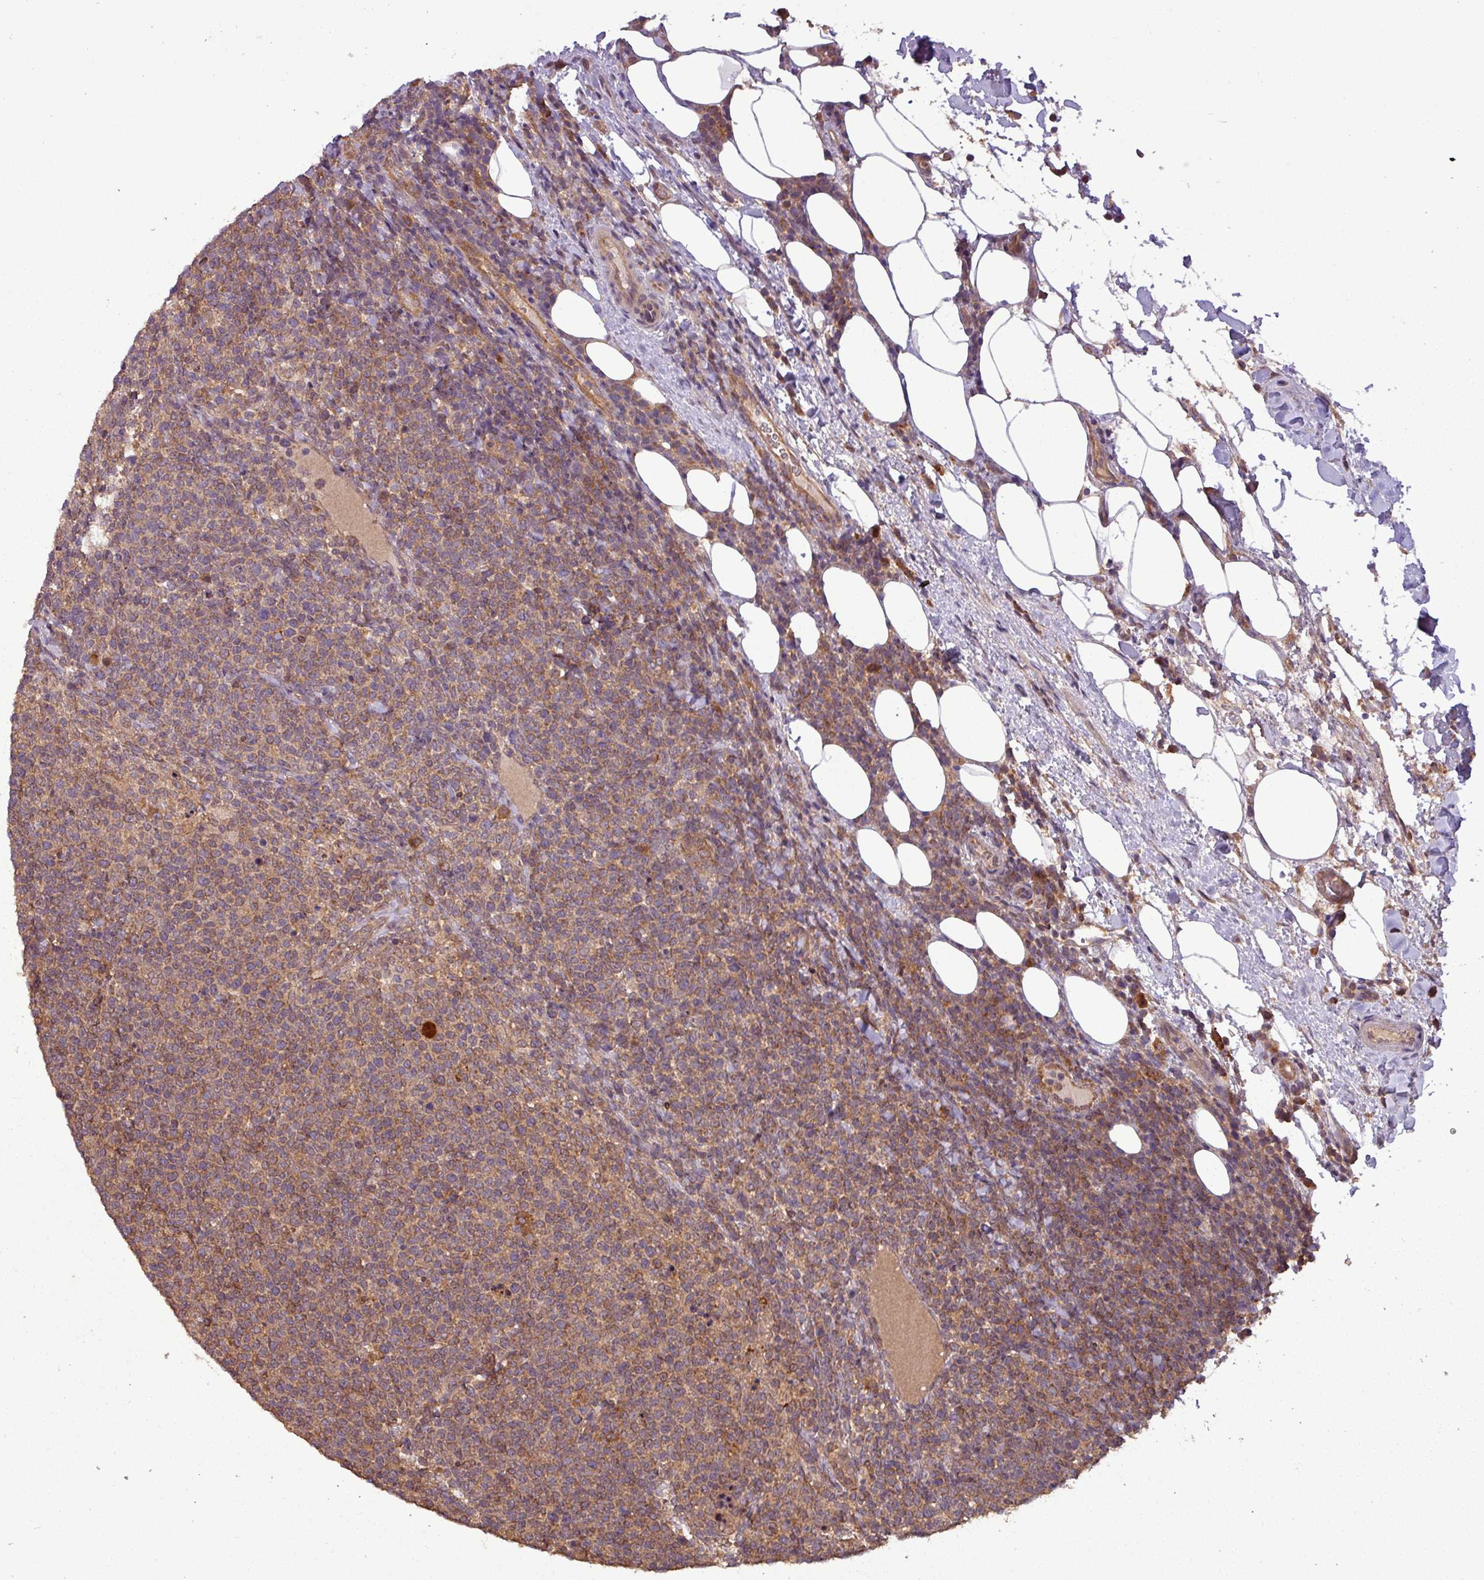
{"staining": {"intensity": "moderate", "quantity": ">75%", "location": "cytoplasmic/membranous"}, "tissue": "lymphoma", "cell_type": "Tumor cells", "image_type": "cancer", "snomed": [{"axis": "morphology", "description": "Malignant lymphoma, non-Hodgkin's type, High grade"}, {"axis": "topography", "description": "Lymph node"}], "caption": "Lymphoma stained for a protein (brown) displays moderate cytoplasmic/membranous positive staining in about >75% of tumor cells.", "gene": "NT5C3A", "patient": {"sex": "male", "age": 61}}